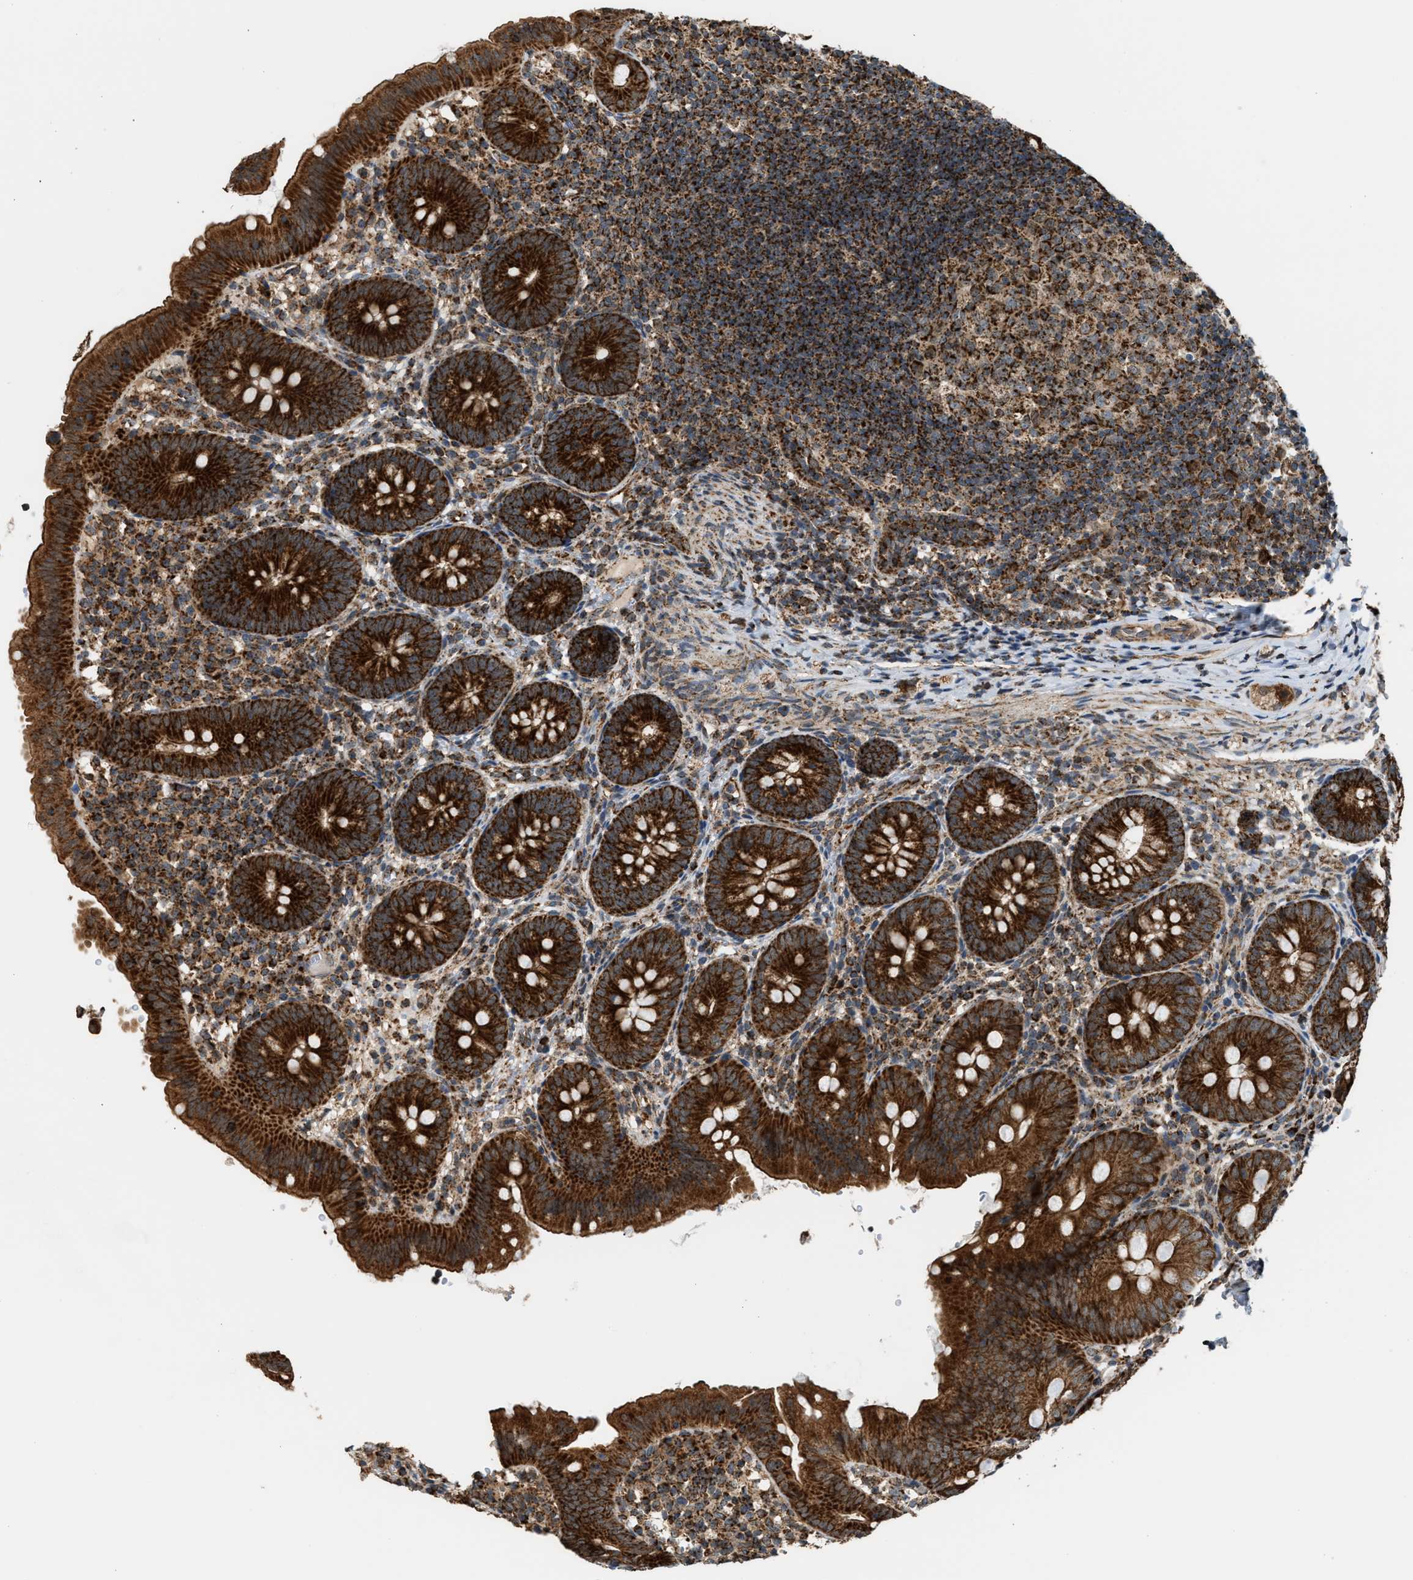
{"staining": {"intensity": "strong", "quantity": ">75%", "location": "cytoplasmic/membranous"}, "tissue": "appendix", "cell_type": "Glandular cells", "image_type": "normal", "snomed": [{"axis": "morphology", "description": "Normal tissue, NOS"}, {"axis": "topography", "description": "Appendix"}], "caption": "Unremarkable appendix exhibits strong cytoplasmic/membranous staining in approximately >75% of glandular cells.", "gene": "SGSM2", "patient": {"sex": "male", "age": 1}}